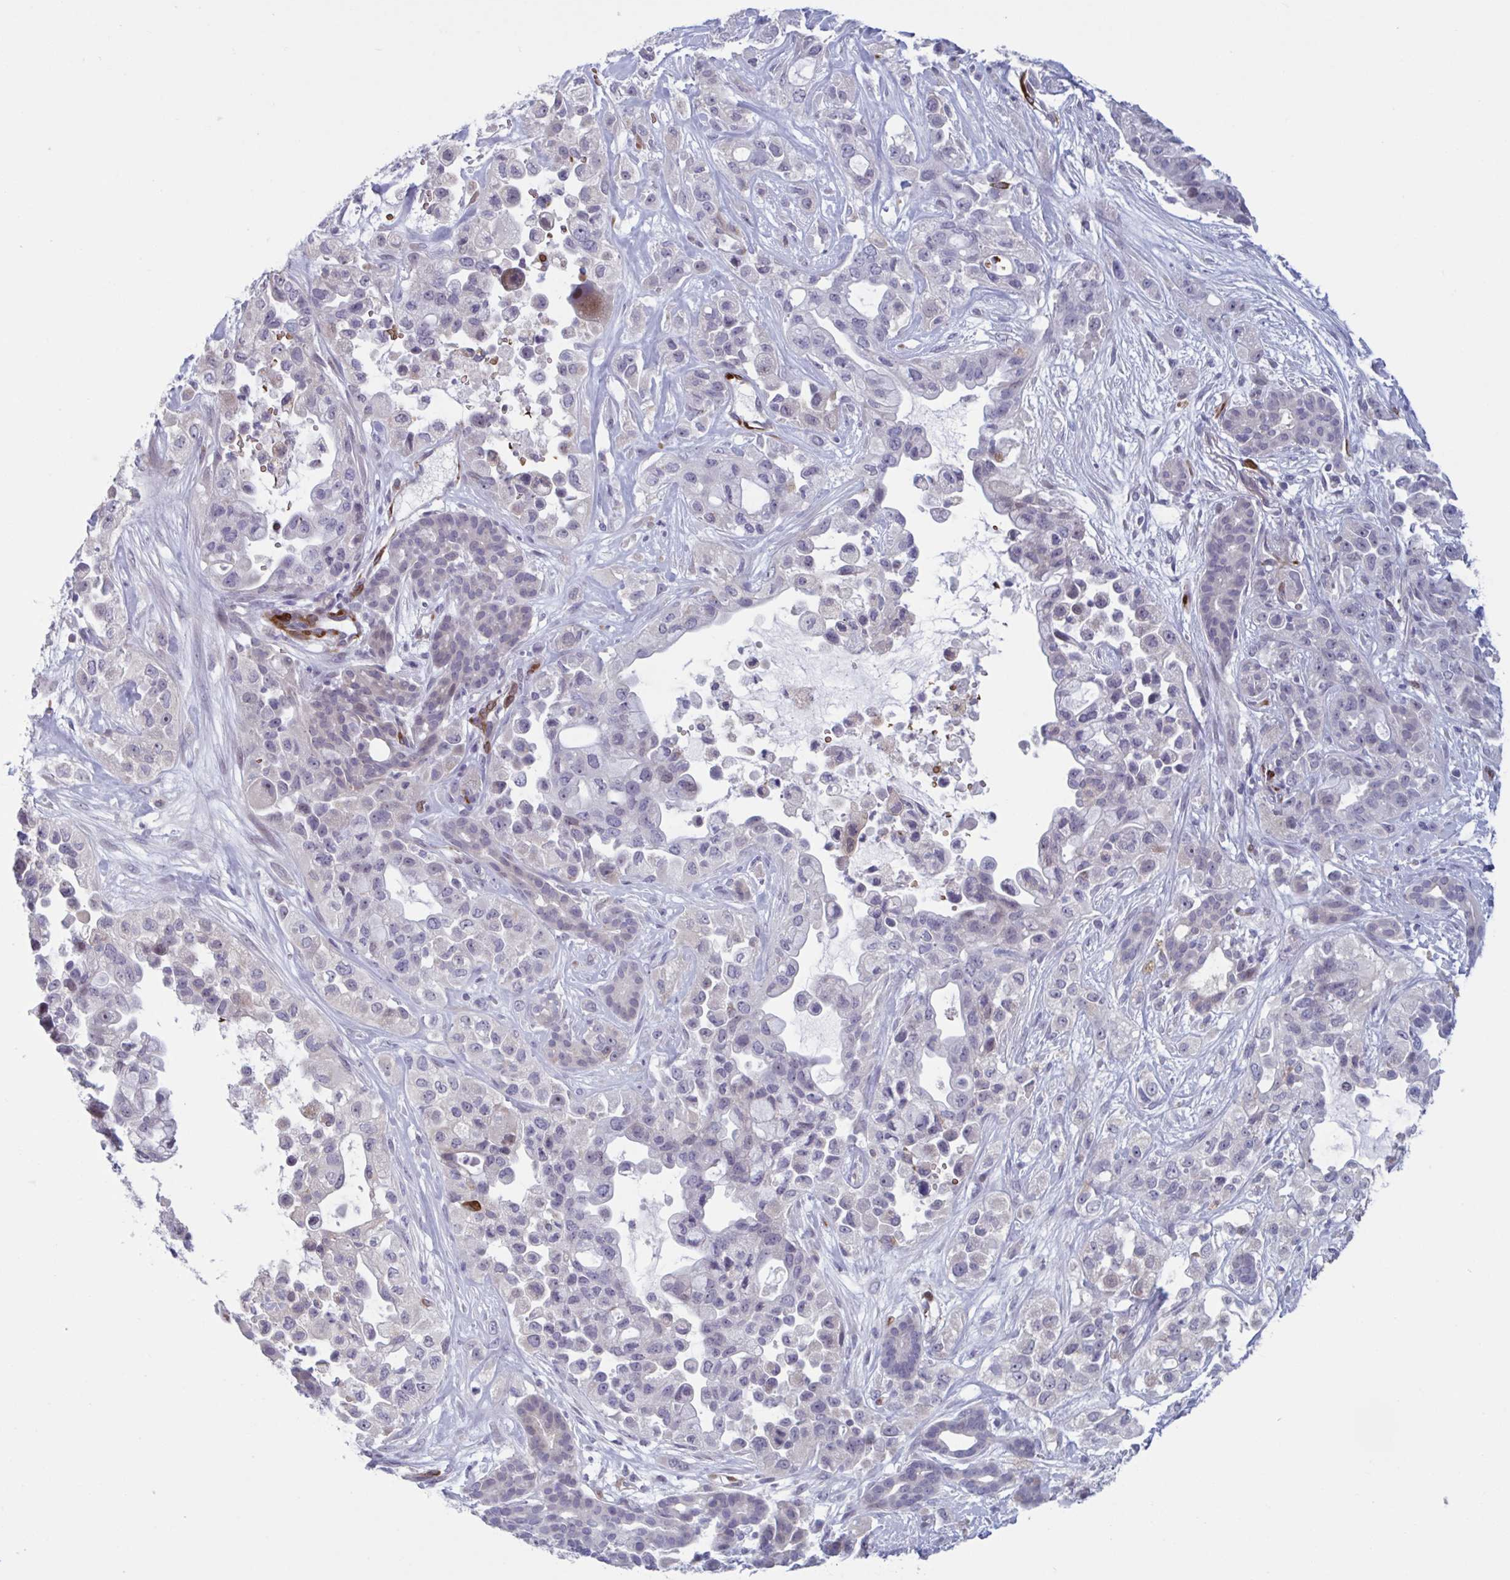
{"staining": {"intensity": "negative", "quantity": "none", "location": "none"}, "tissue": "pancreatic cancer", "cell_type": "Tumor cells", "image_type": "cancer", "snomed": [{"axis": "morphology", "description": "Adenocarcinoma, NOS"}, {"axis": "topography", "description": "Pancreas"}], "caption": "High magnification brightfield microscopy of pancreatic cancer (adenocarcinoma) stained with DAB (3,3'-diaminobenzidine) (brown) and counterstained with hematoxylin (blue): tumor cells show no significant staining.", "gene": "HSD11B2", "patient": {"sex": "male", "age": 44}}